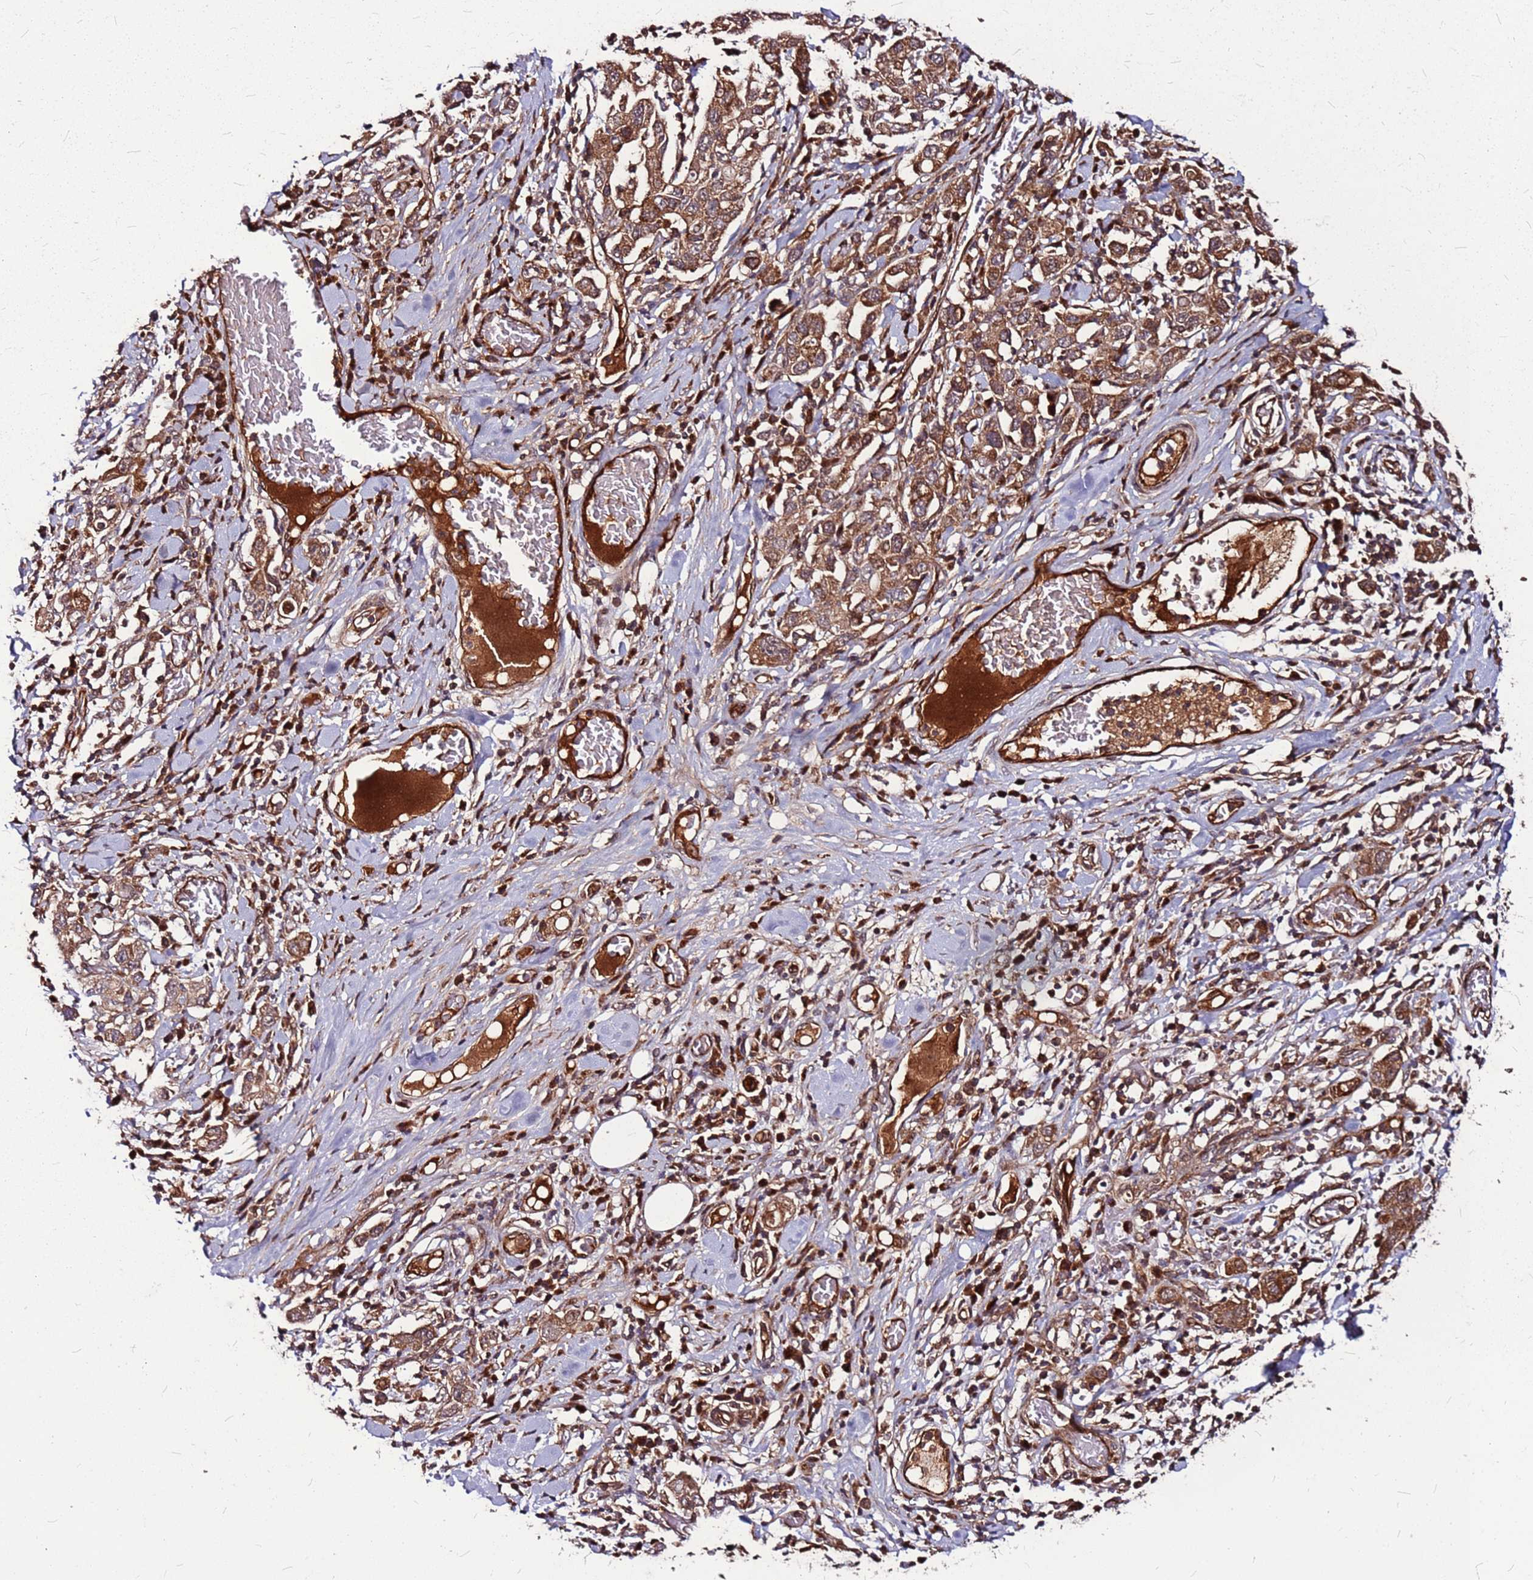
{"staining": {"intensity": "moderate", "quantity": ">75%", "location": "cytoplasmic/membranous"}, "tissue": "stomach cancer", "cell_type": "Tumor cells", "image_type": "cancer", "snomed": [{"axis": "morphology", "description": "Adenocarcinoma, NOS"}, {"axis": "topography", "description": "Stomach, upper"}], "caption": "DAB immunohistochemical staining of human stomach cancer exhibits moderate cytoplasmic/membranous protein positivity in approximately >75% of tumor cells.", "gene": "LYPLAL1", "patient": {"sex": "male", "age": 62}}